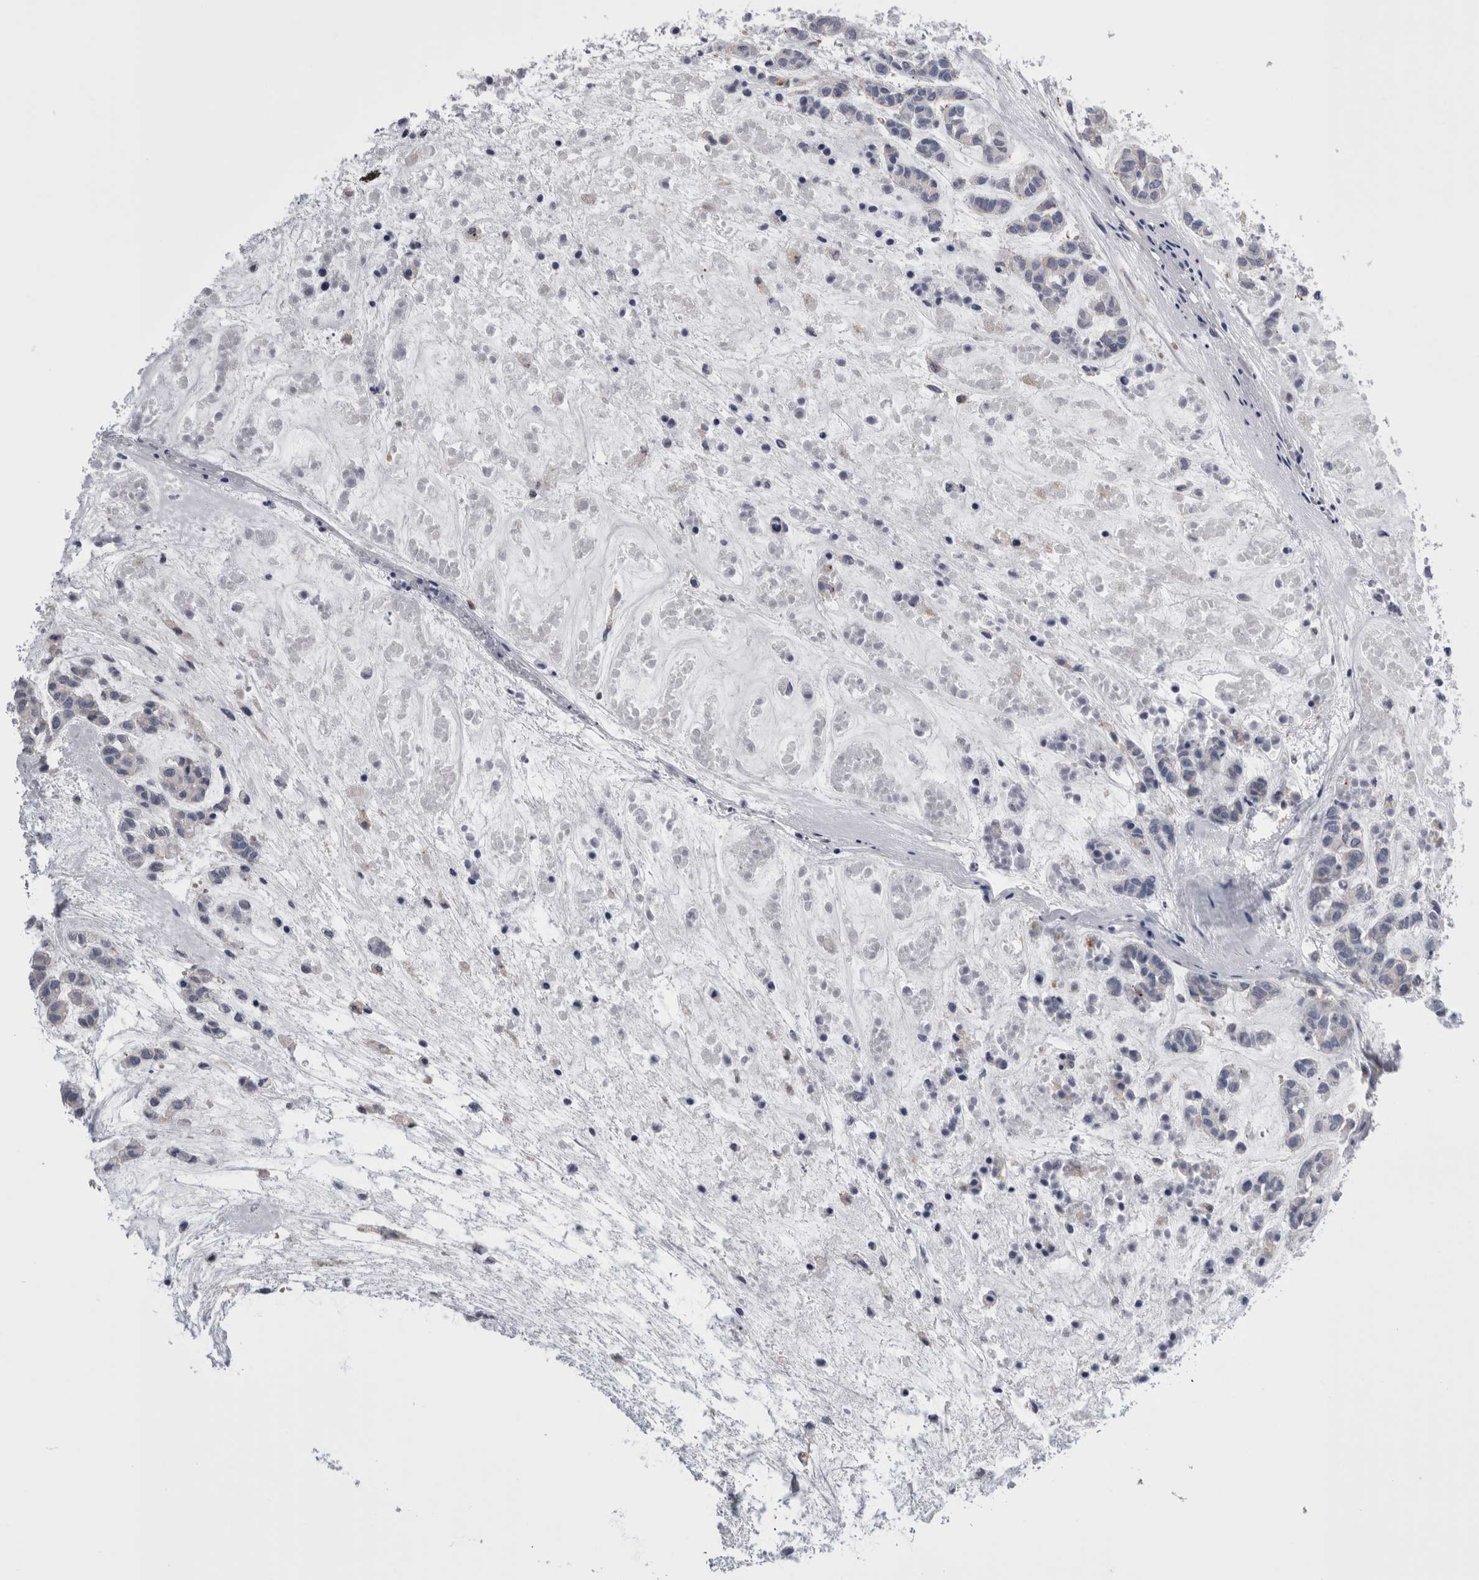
{"staining": {"intensity": "negative", "quantity": "none", "location": "none"}, "tissue": "head and neck cancer", "cell_type": "Tumor cells", "image_type": "cancer", "snomed": [{"axis": "morphology", "description": "Adenocarcinoma, NOS"}, {"axis": "morphology", "description": "Adenoma, NOS"}, {"axis": "topography", "description": "Head-Neck"}], "caption": "Head and neck adenocarcinoma stained for a protein using IHC reveals no expression tumor cells.", "gene": "DCTN6", "patient": {"sex": "female", "age": 55}}